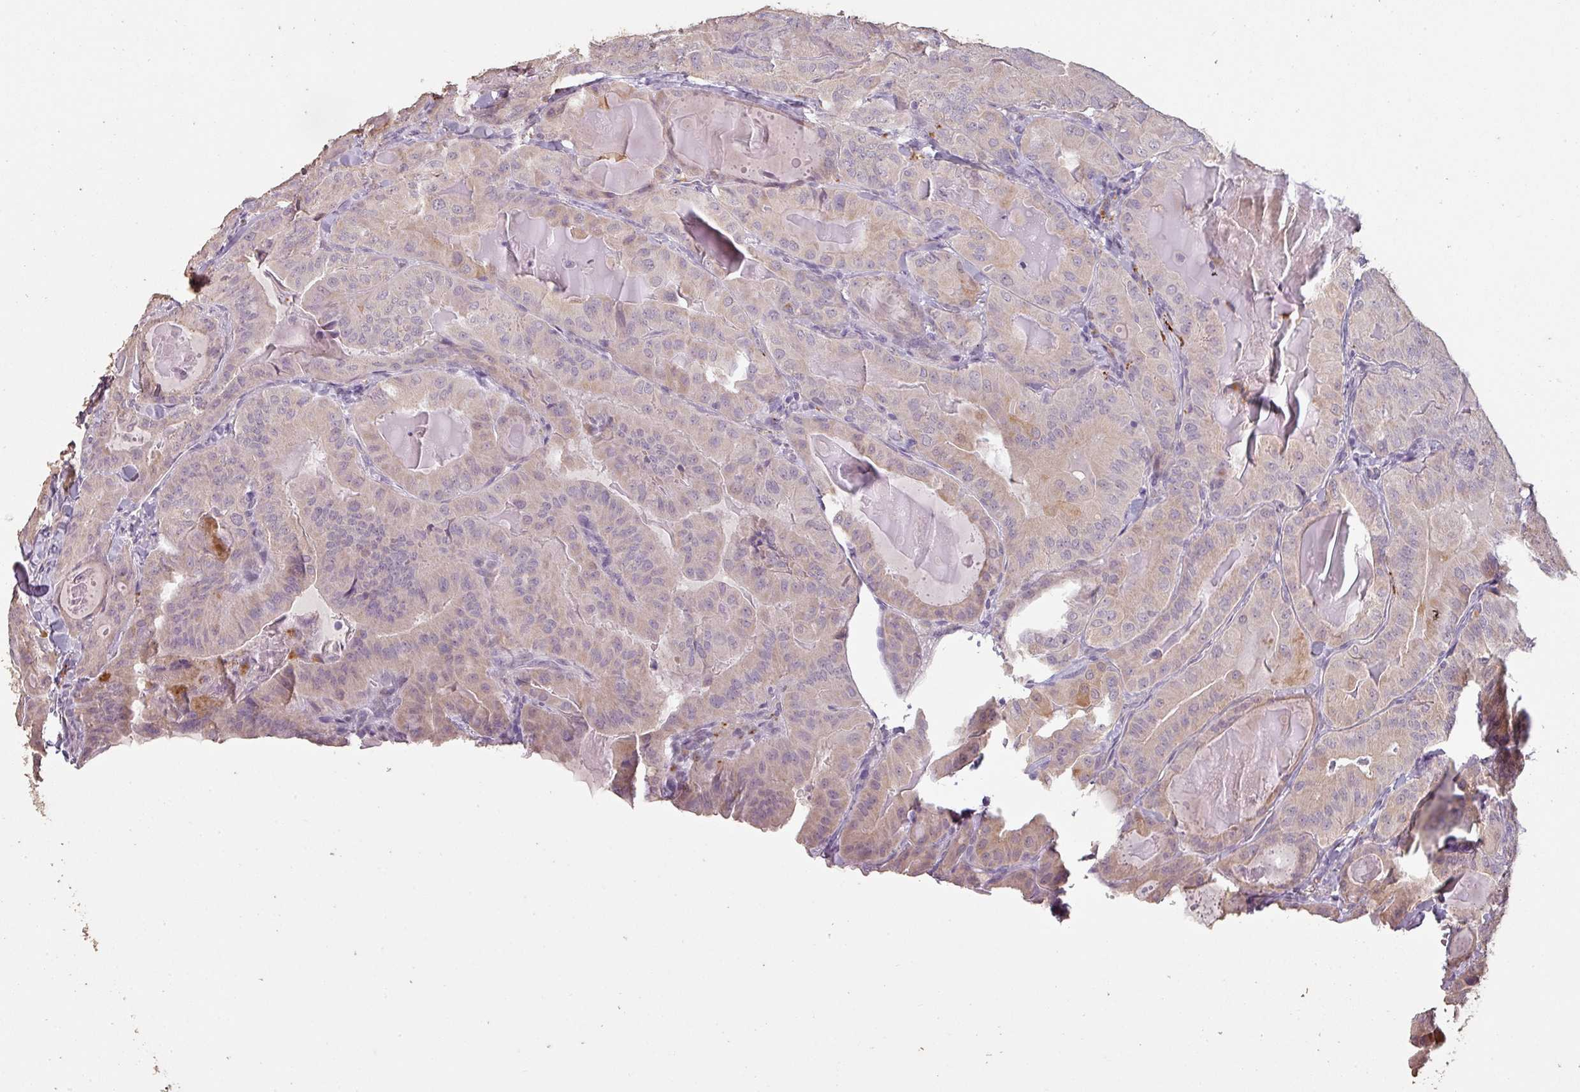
{"staining": {"intensity": "weak", "quantity": "<25%", "location": "cytoplasmic/membranous"}, "tissue": "thyroid cancer", "cell_type": "Tumor cells", "image_type": "cancer", "snomed": [{"axis": "morphology", "description": "Papillary adenocarcinoma, NOS"}, {"axis": "topography", "description": "Thyroid gland"}], "caption": "Immunohistochemistry histopathology image of thyroid cancer stained for a protein (brown), which reveals no staining in tumor cells. The staining was performed using DAB to visualize the protein expression in brown, while the nuclei were stained in blue with hematoxylin (Magnification: 20x).", "gene": "LYPLA1", "patient": {"sex": "female", "age": 68}}